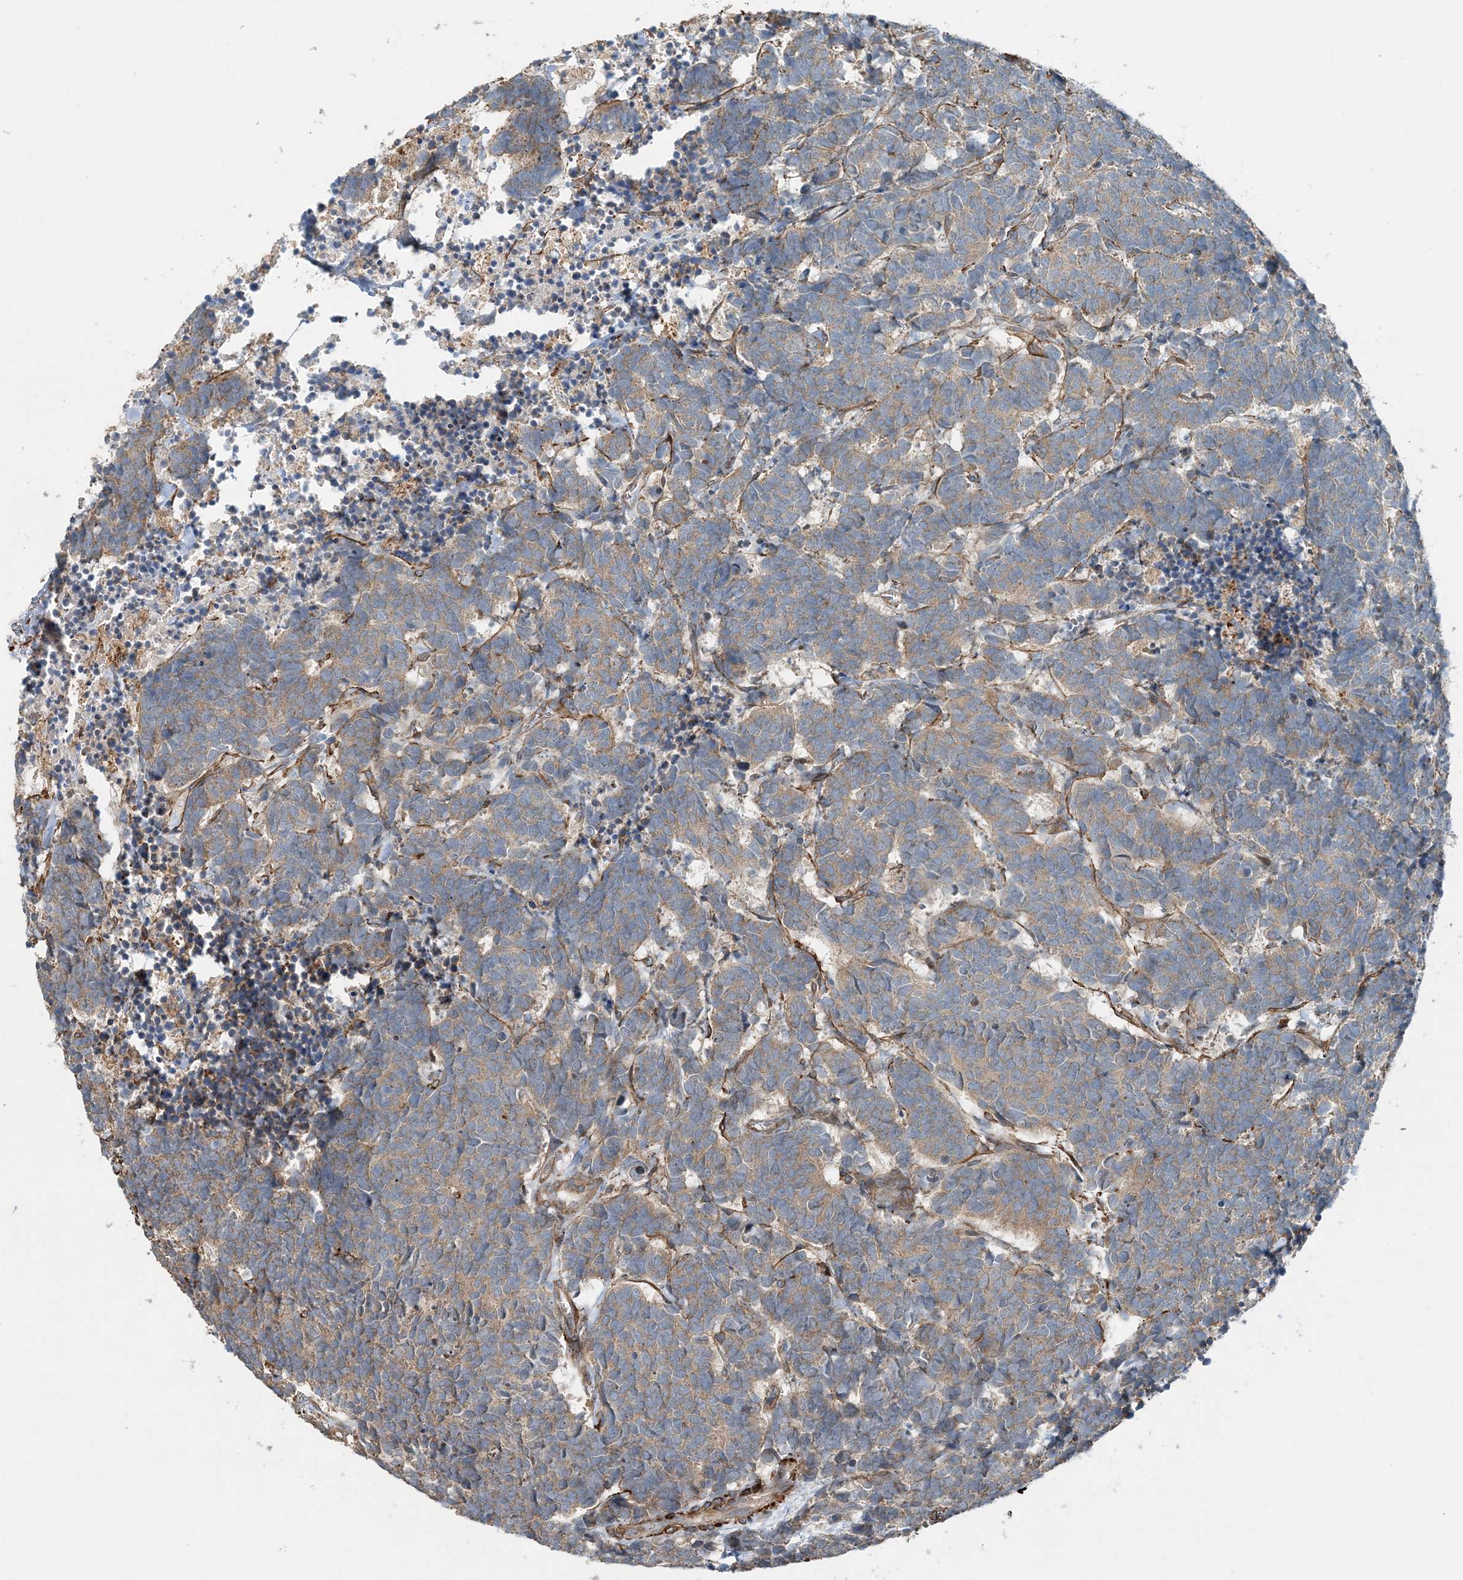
{"staining": {"intensity": "weak", "quantity": ">75%", "location": "cytoplasmic/membranous"}, "tissue": "carcinoid", "cell_type": "Tumor cells", "image_type": "cancer", "snomed": [{"axis": "morphology", "description": "Carcinoma, NOS"}, {"axis": "morphology", "description": "Carcinoid, malignant, NOS"}, {"axis": "topography", "description": "Urinary bladder"}], "caption": "A low amount of weak cytoplasmic/membranous positivity is appreciated in approximately >75% of tumor cells in carcinoma tissue.", "gene": "TTI1", "patient": {"sex": "male", "age": 57}}